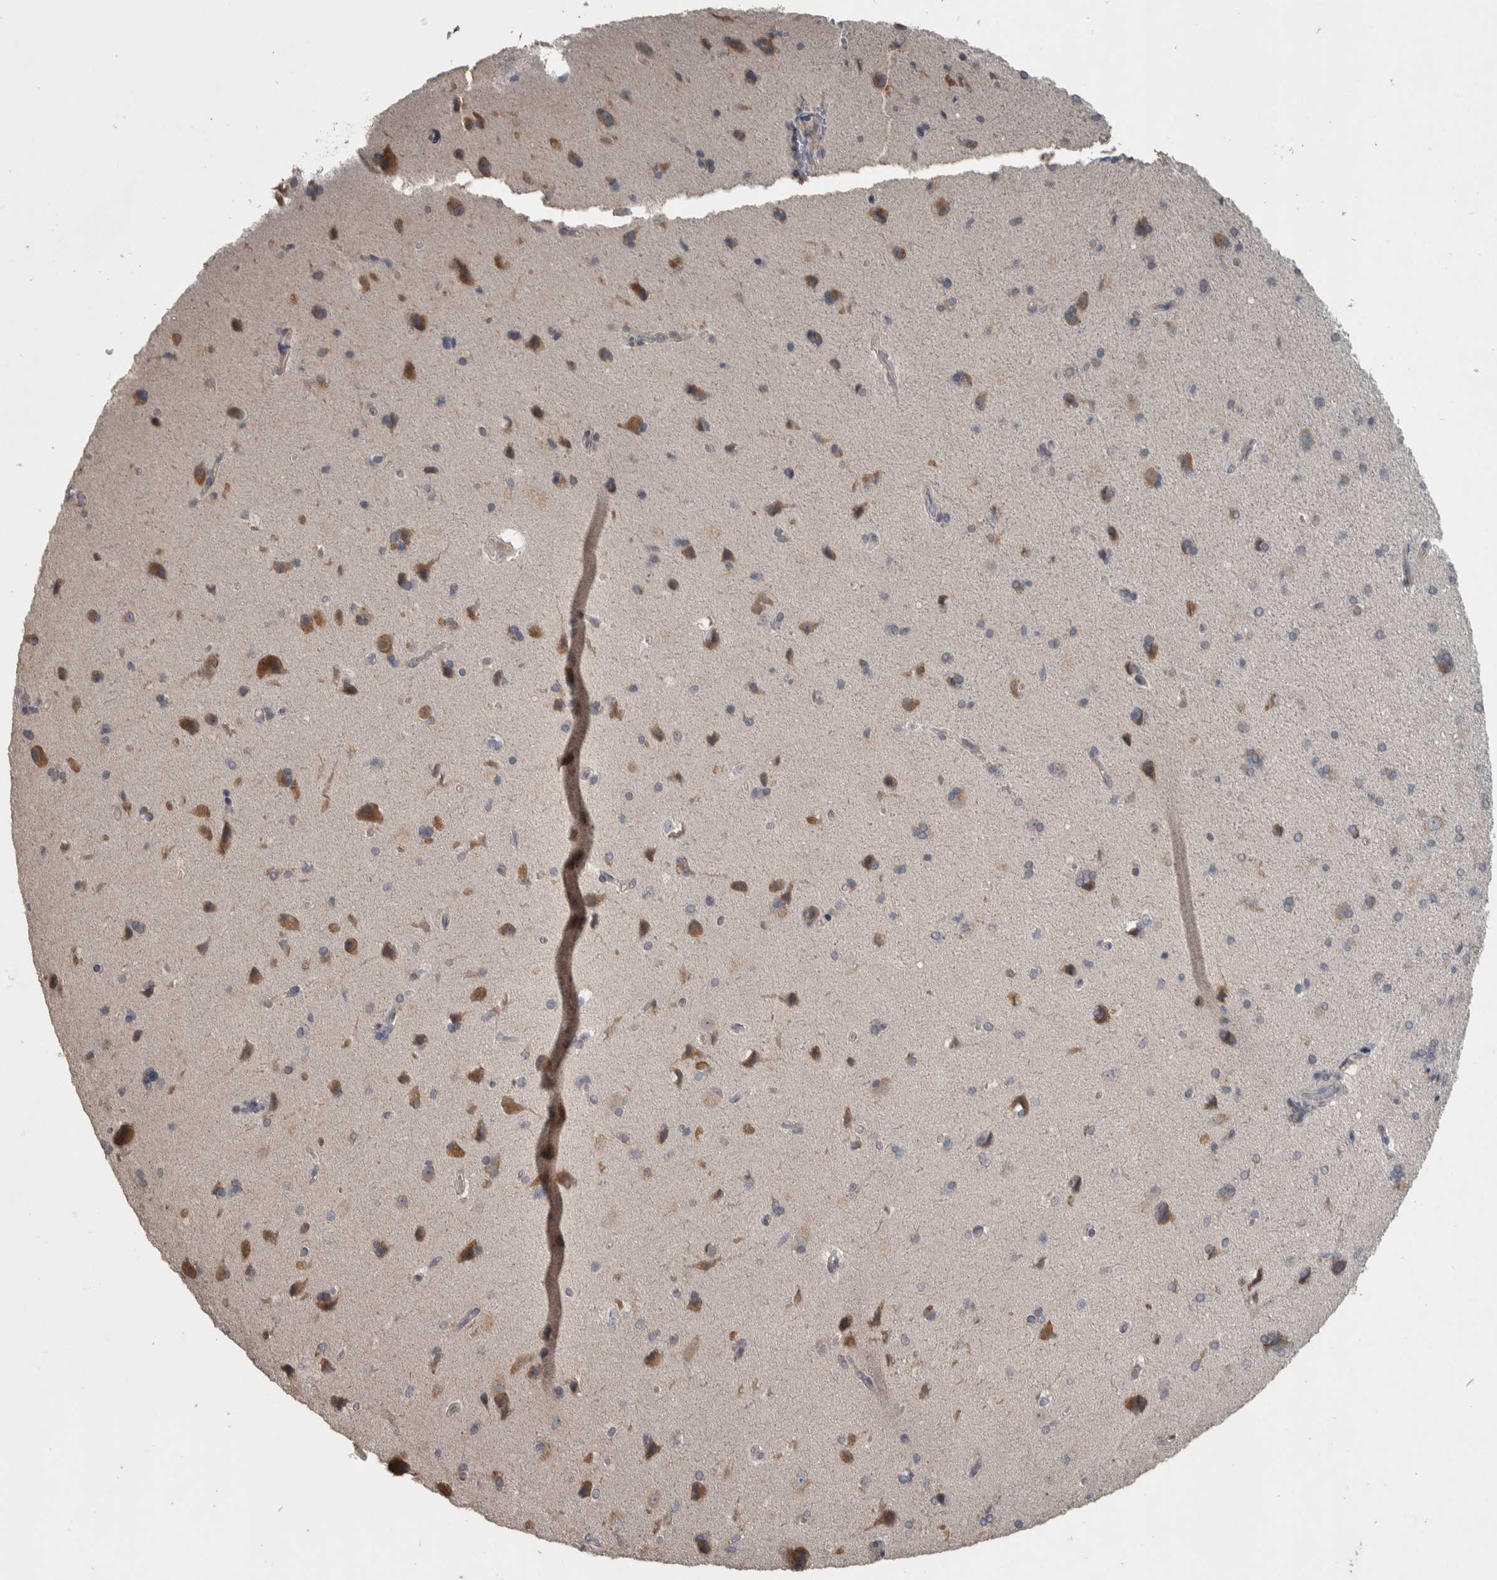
{"staining": {"intensity": "negative", "quantity": "none", "location": "none"}, "tissue": "cerebral cortex", "cell_type": "Endothelial cells", "image_type": "normal", "snomed": [{"axis": "morphology", "description": "Normal tissue, NOS"}, {"axis": "topography", "description": "Cerebral cortex"}], "caption": "Micrograph shows no protein positivity in endothelial cells of unremarkable cerebral cortex. (DAB IHC with hematoxylin counter stain).", "gene": "SRP68", "patient": {"sex": "male", "age": 62}}